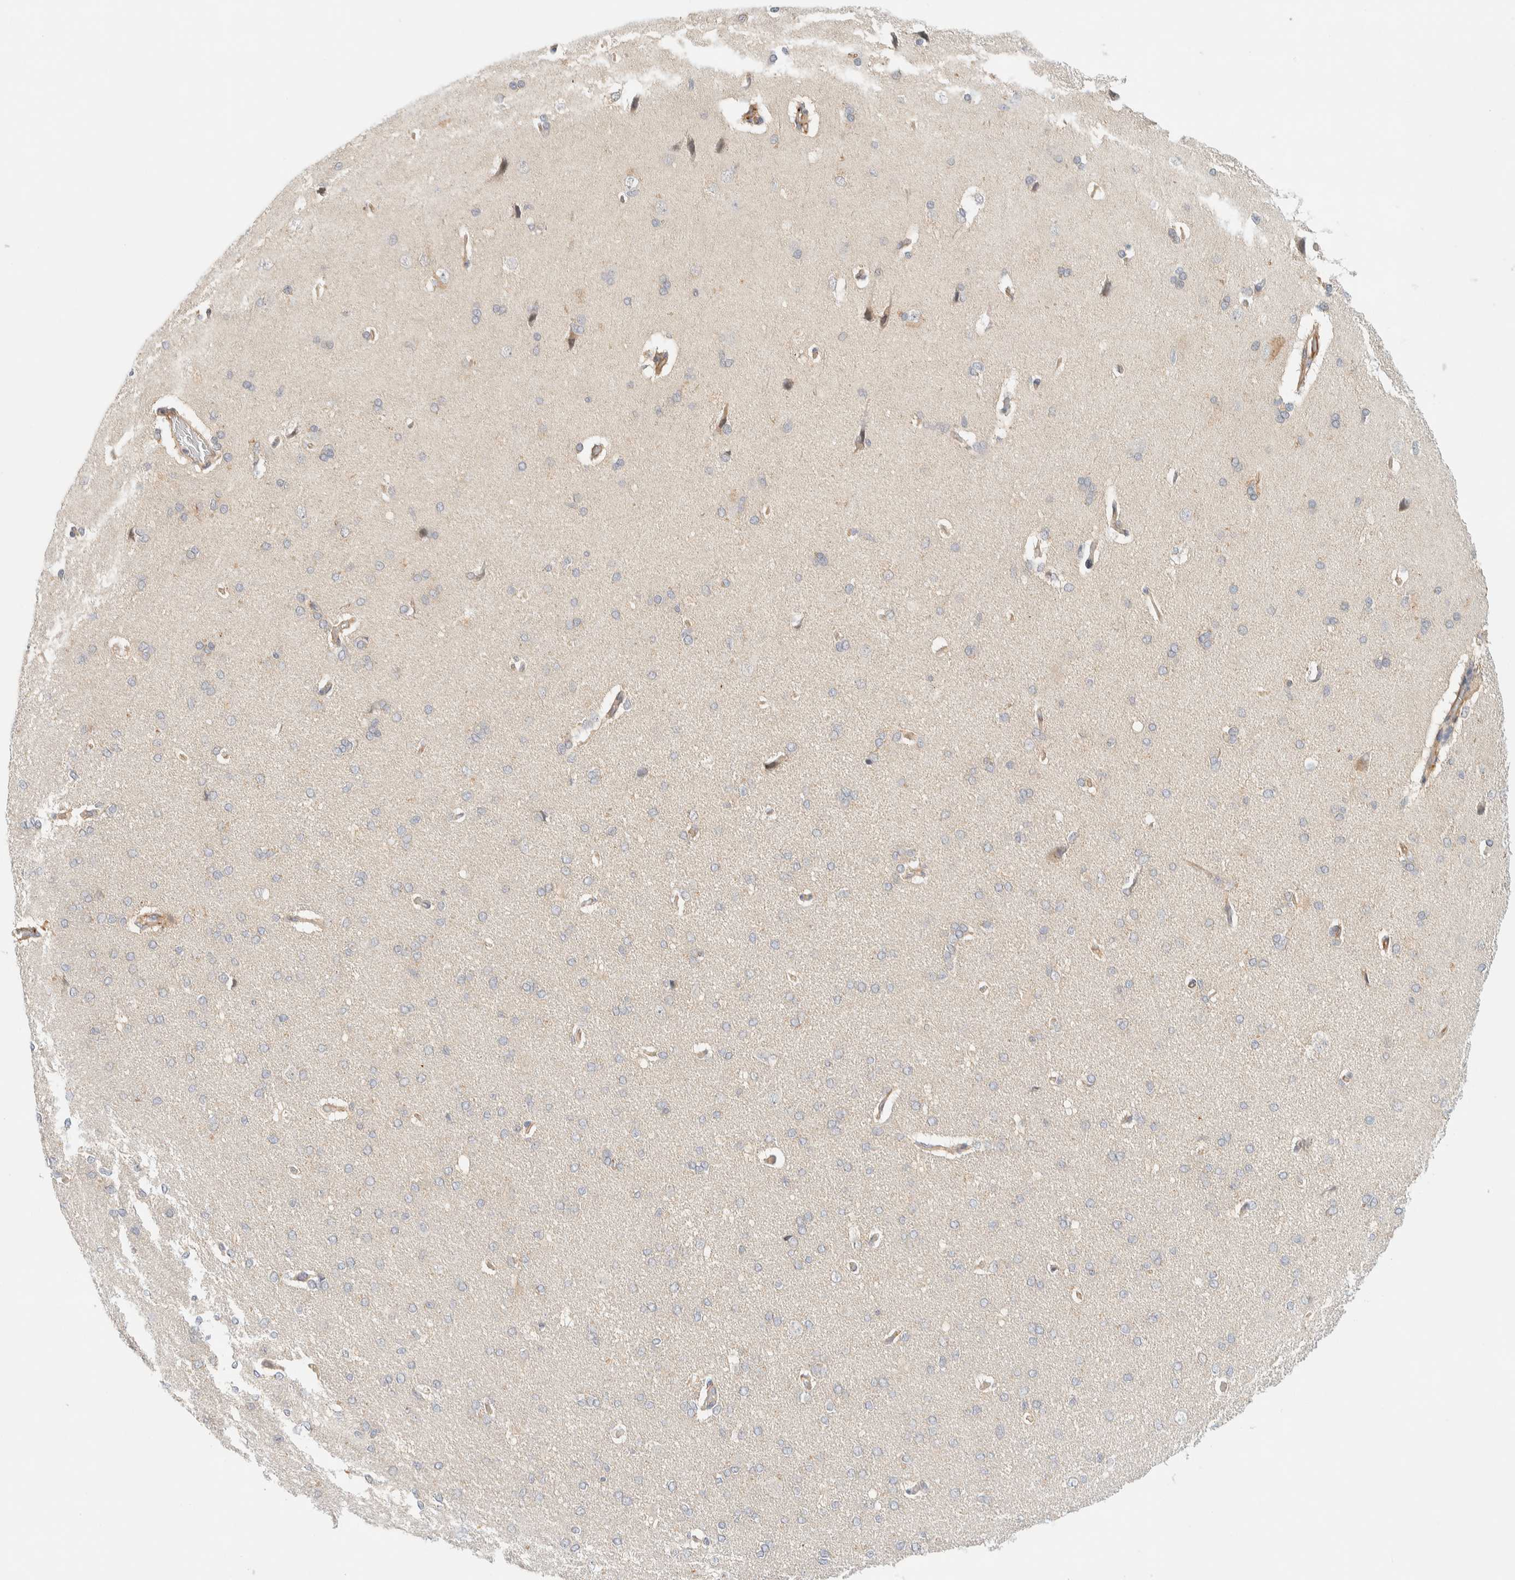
{"staining": {"intensity": "moderate", "quantity": "25%-75%", "location": "cytoplasmic/membranous"}, "tissue": "cerebral cortex", "cell_type": "Endothelial cells", "image_type": "normal", "snomed": [{"axis": "morphology", "description": "Normal tissue, NOS"}, {"axis": "topography", "description": "Cerebral cortex"}], "caption": "Immunohistochemistry (IHC) histopathology image of normal cerebral cortex: cerebral cortex stained using IHC reveals medium levels of moderate protein expression localized specifically in the cytoplasmic/membranous of endothelial cells, appearing as a cytoplasmic/membranous brown color.", "gene": "FAT1", "patient": {"sex": "male", "age": 62}}